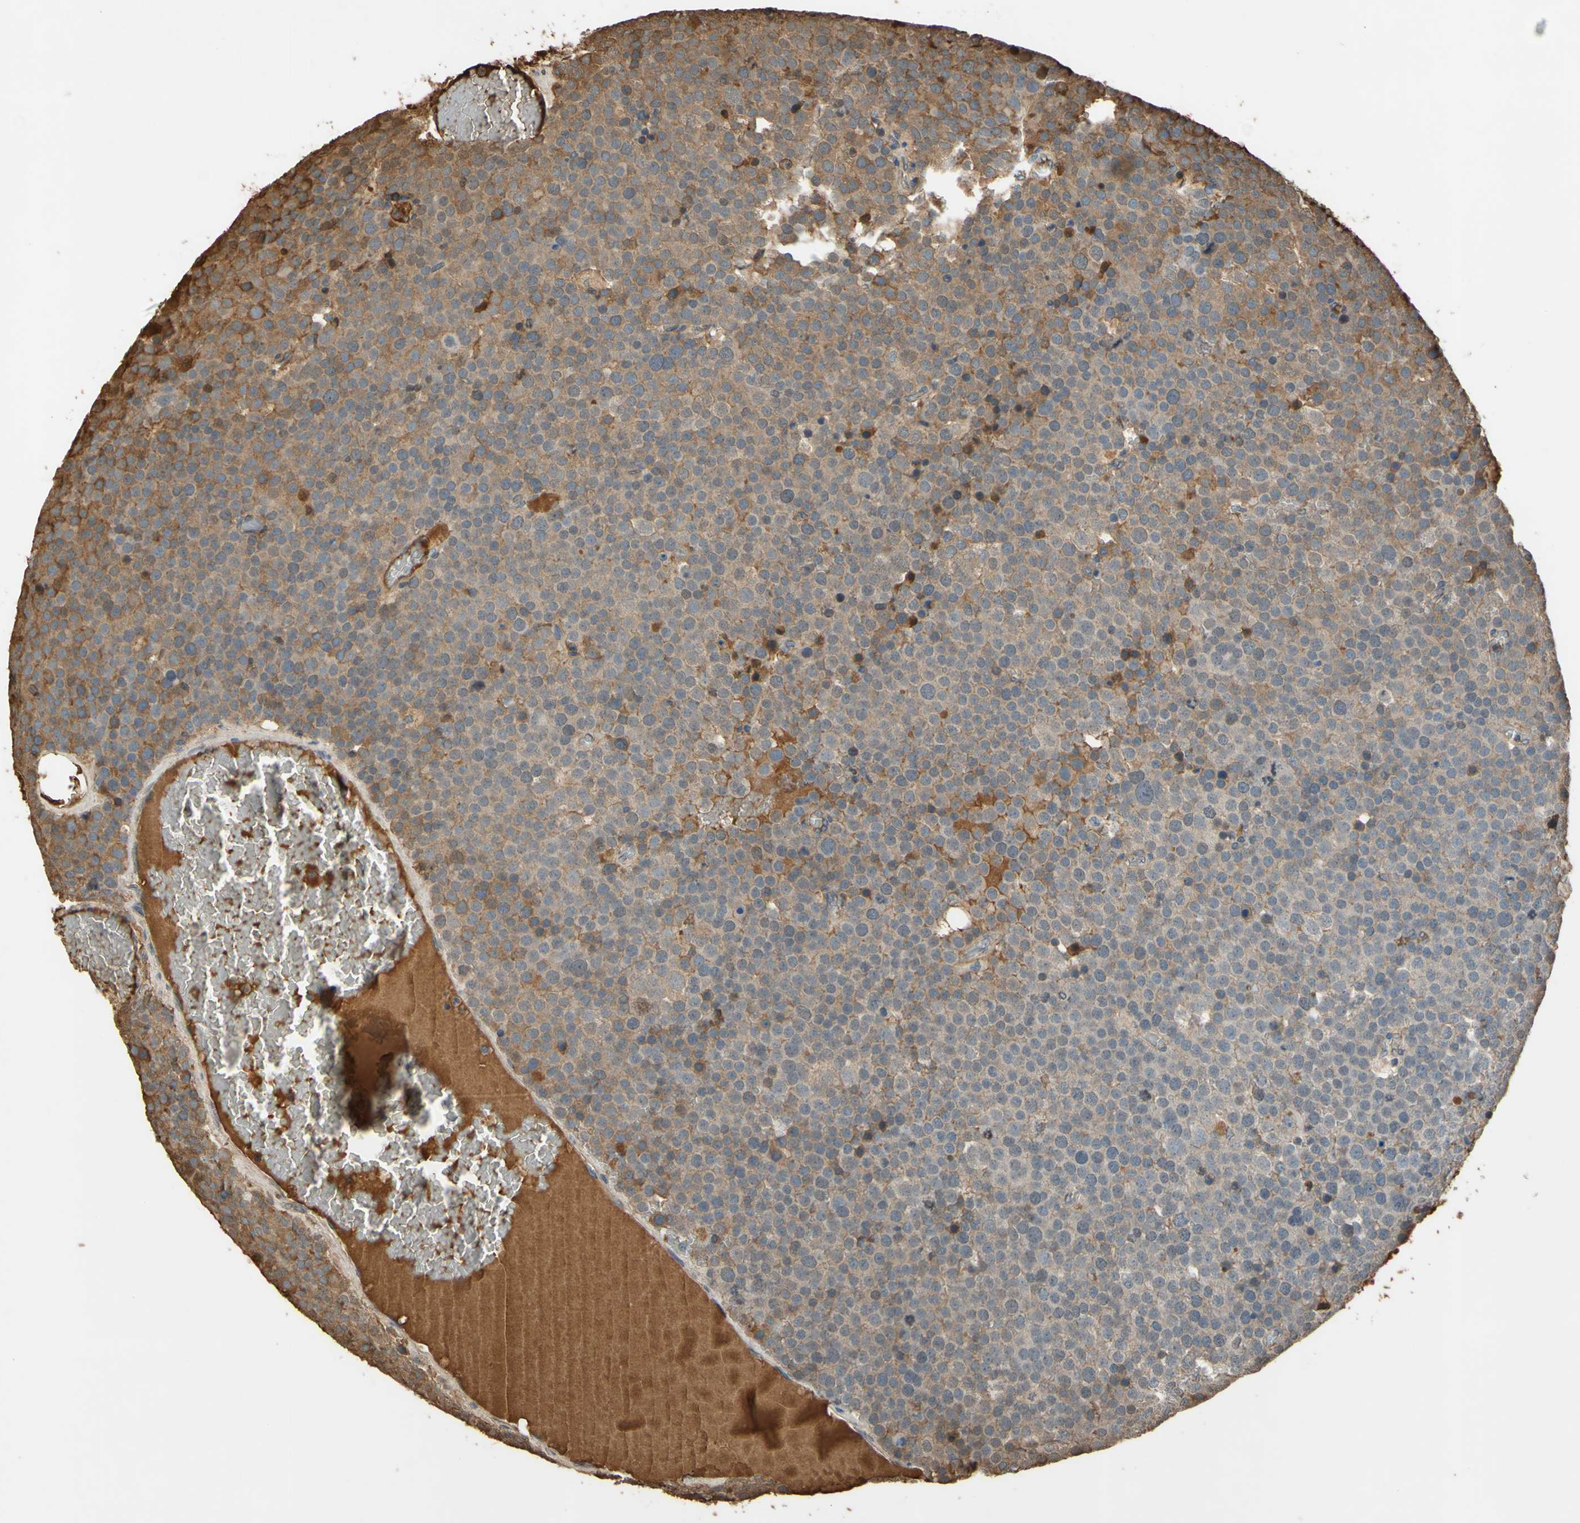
{"staining": {"intensity": "weak", "quantity": ">75%", "location": "cytoplasmic/membranous"}, "tissue": "testis cancer", "cell_type": "Tumor cells", "image_type": "cancer", "snomed": [{"axis": "morphology", "description": "Seminoma, NOS"}, {"axis": "topography", "description": "Testis"}], "caption": "Protein analysis of testis cancer (seminoma) tissue exhibits weak cytoplasmic/membranous expression in about >75% of tumor cells.", "gene": "TIMP2", "patient": {"sex": "male", "age": 71}}